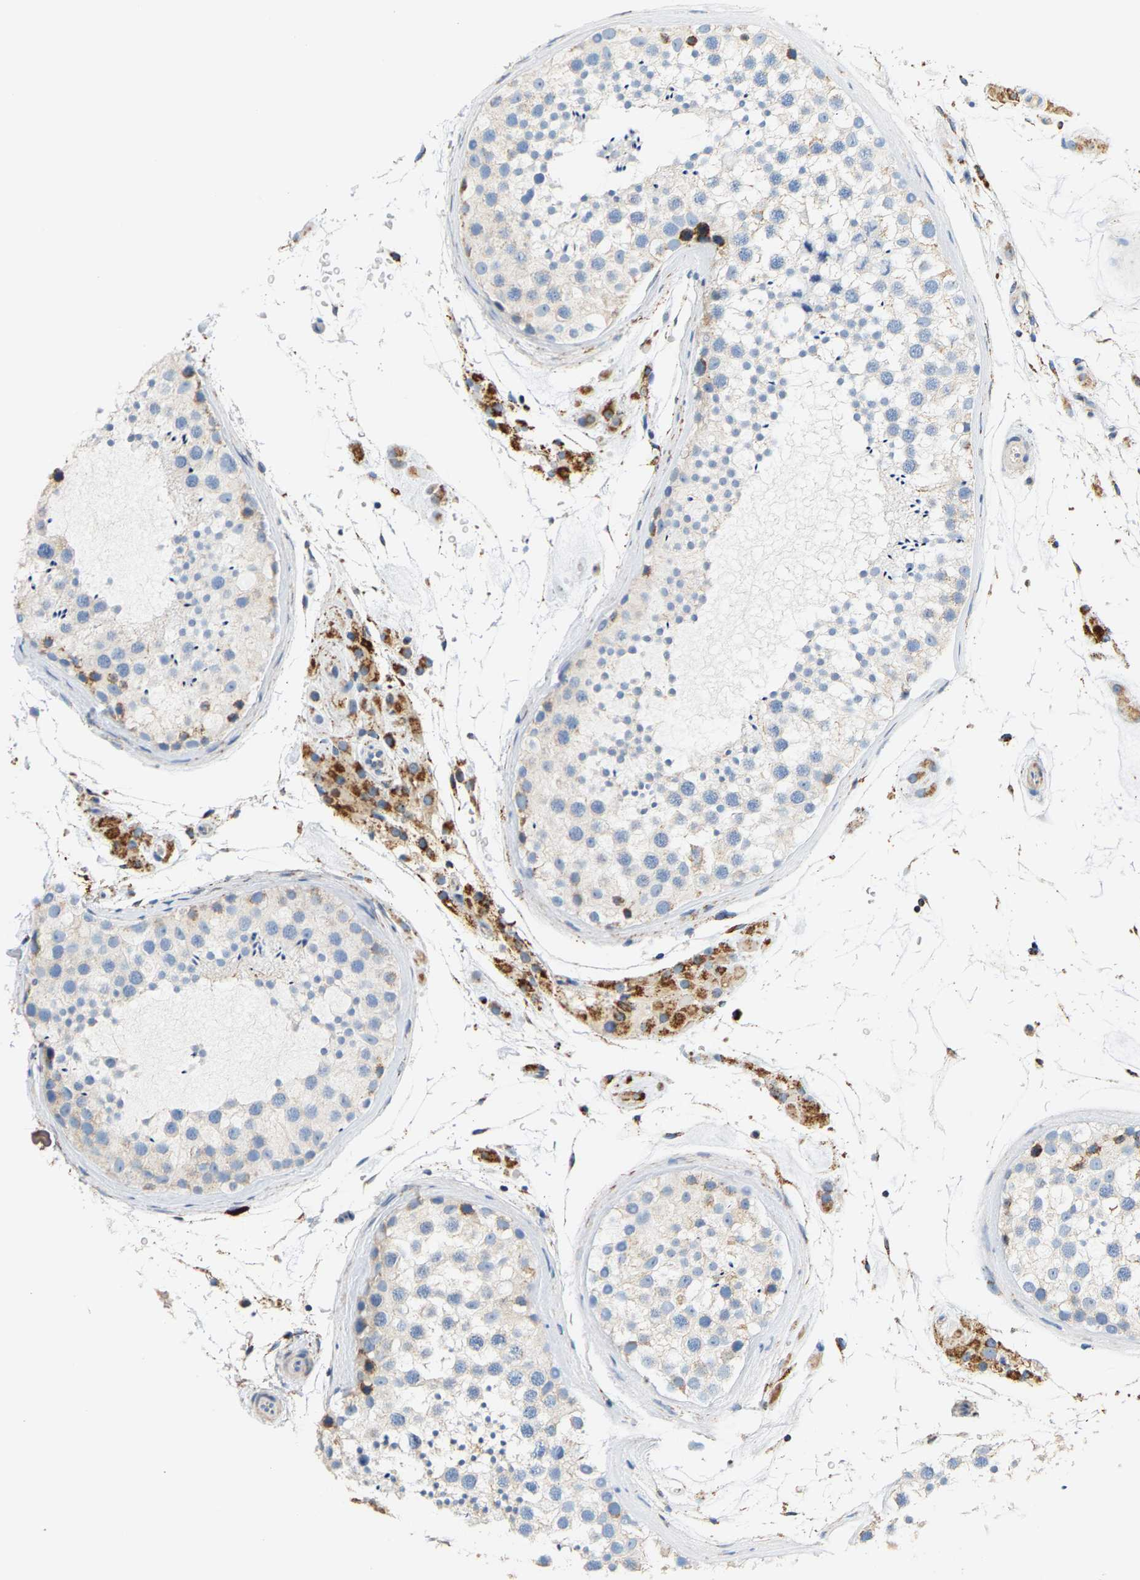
{"staining": {"intensity": "weak", "quantity": "<25%", "location": "cytoplasmic/membranous"}, "tissue": "testis", "cell_type": "Cells in seminiferous ducts", "image_type": "normal", "snomed": [{"axis": "morphology", "description": "Normal tissue, NOS"}, {"axis": "topography", "description": "Testis"}], "caption": "Immunohistochemistry (IHC) of normal human testis shows no expression in cells in seminiferous ducts. (Immunohistochemistry, brightfield microscopy, high magnification).", "gene": "SHMT2", "patient": {"sex": "male", "age": 46}}